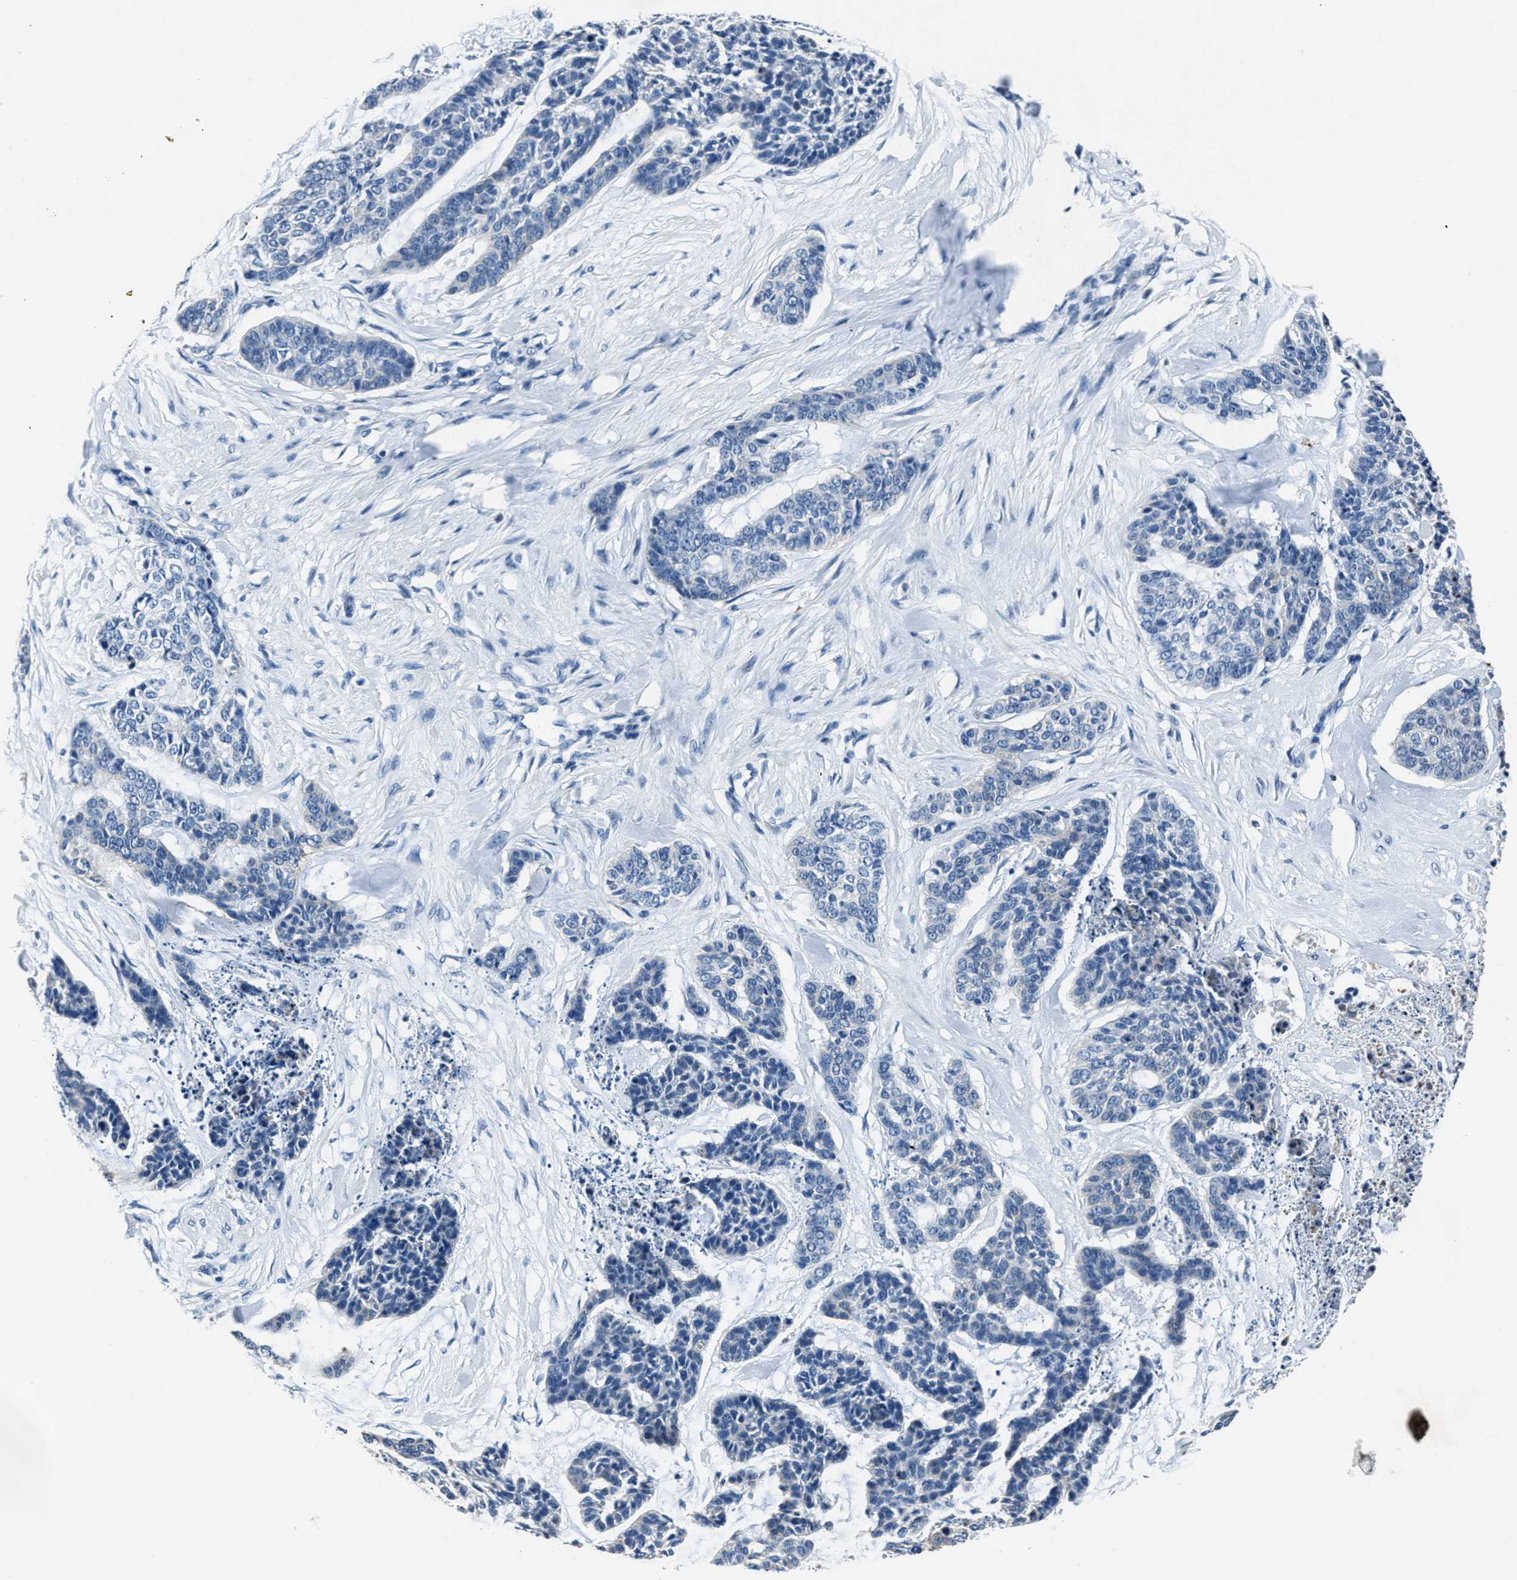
{"staining": {"intensity": "negative", "quantity": "none", "location": "none"}, "tissue": "skin cancer", "cell_type": "Tumor cells", "image_type": "cancer", "snomed": [{"axis": "morphology", "description": "Basal cell carcinoma"}, {"axis": "topography", "description": "Skin"}], "caption": "An image of human skin basal cell carcinoma is negative for staining in tumor cells.", "gene": "FGL2", "patient": {"sex": "female", "age": 64}}